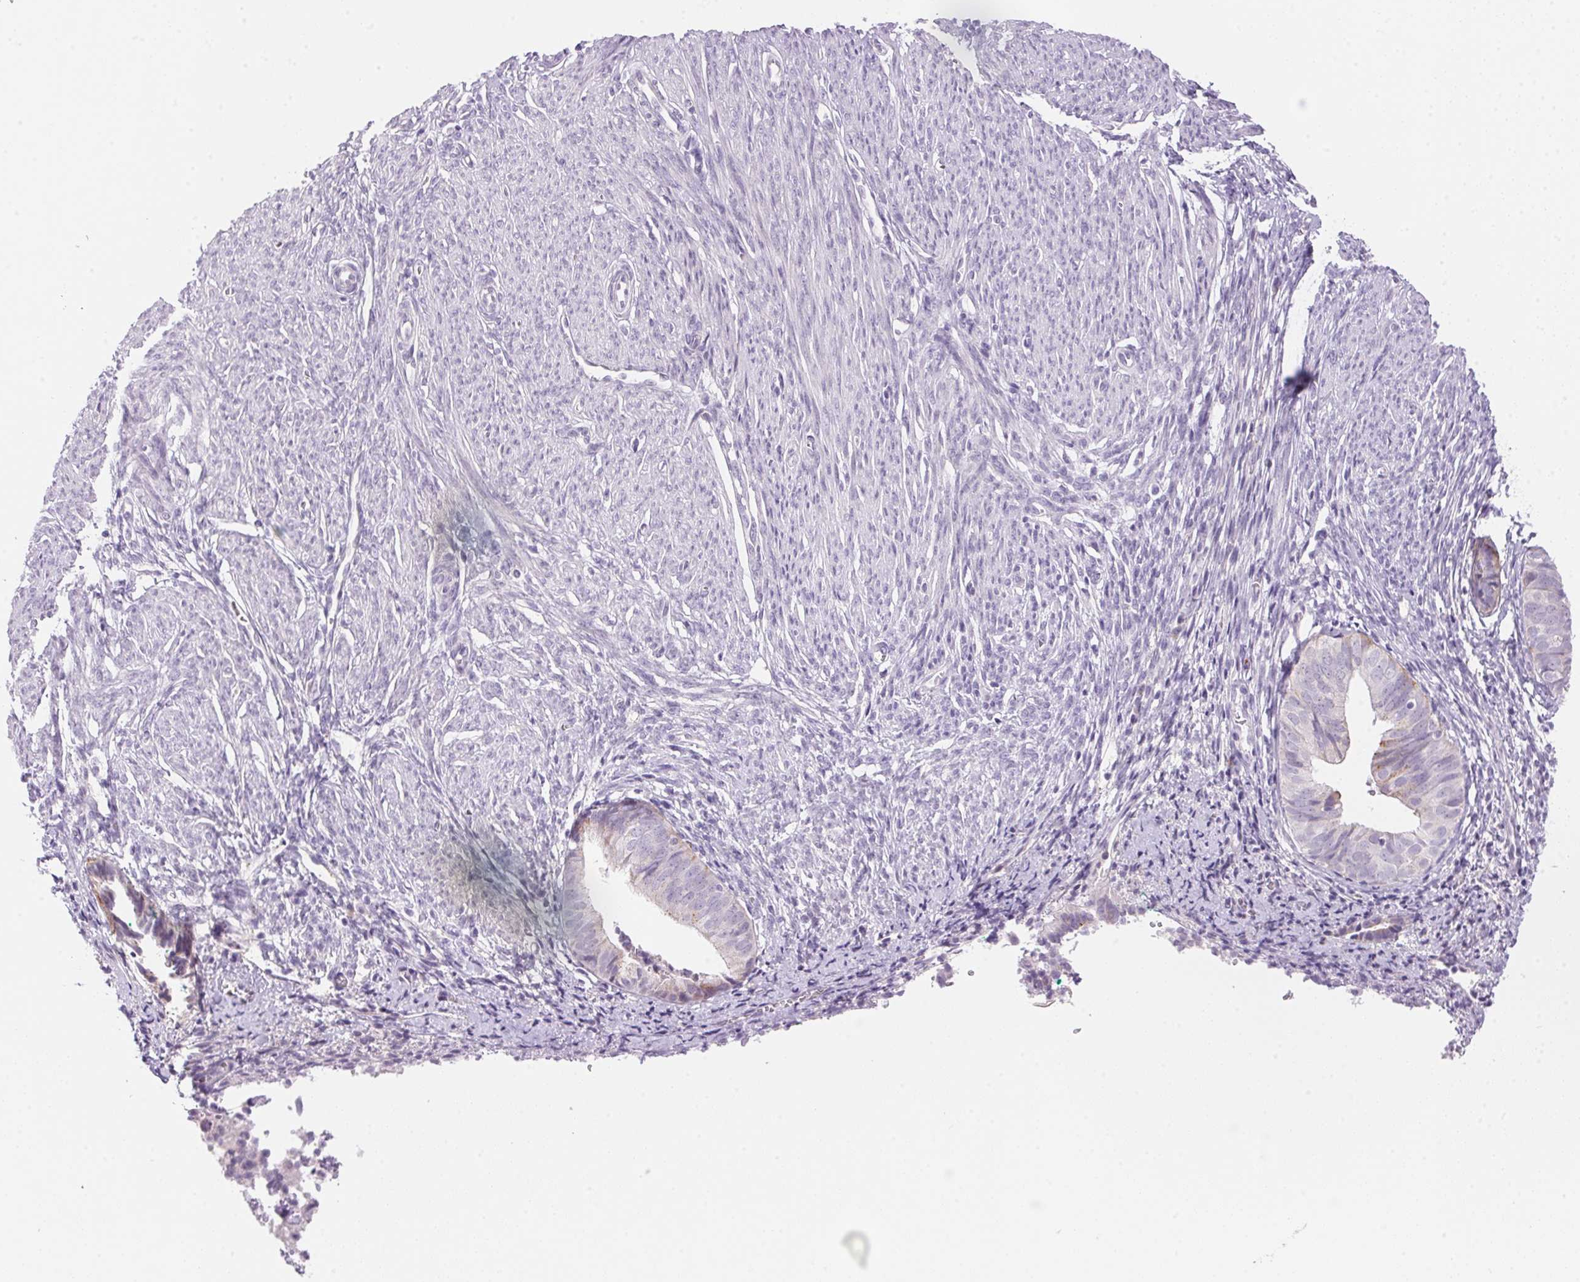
{"staining": {"intensity": "negative", "quantity": "none", "location": "none"}, "tissue": "endometrium", "cell_type": "Cells in endometrial stroma", "image_type": "normal", "snomed": [{"axis": "morphology", "description": "Normal tissue, NOS"}, {"axis": "topography", "description": "Endometrium"}], "caption": "The immunohistochemistry photomicrograph has no significant expression in cells in endometrial stroma of endometrium.", "gene": "TEKT1", "patient": {"sex": "female", "age": 50}}